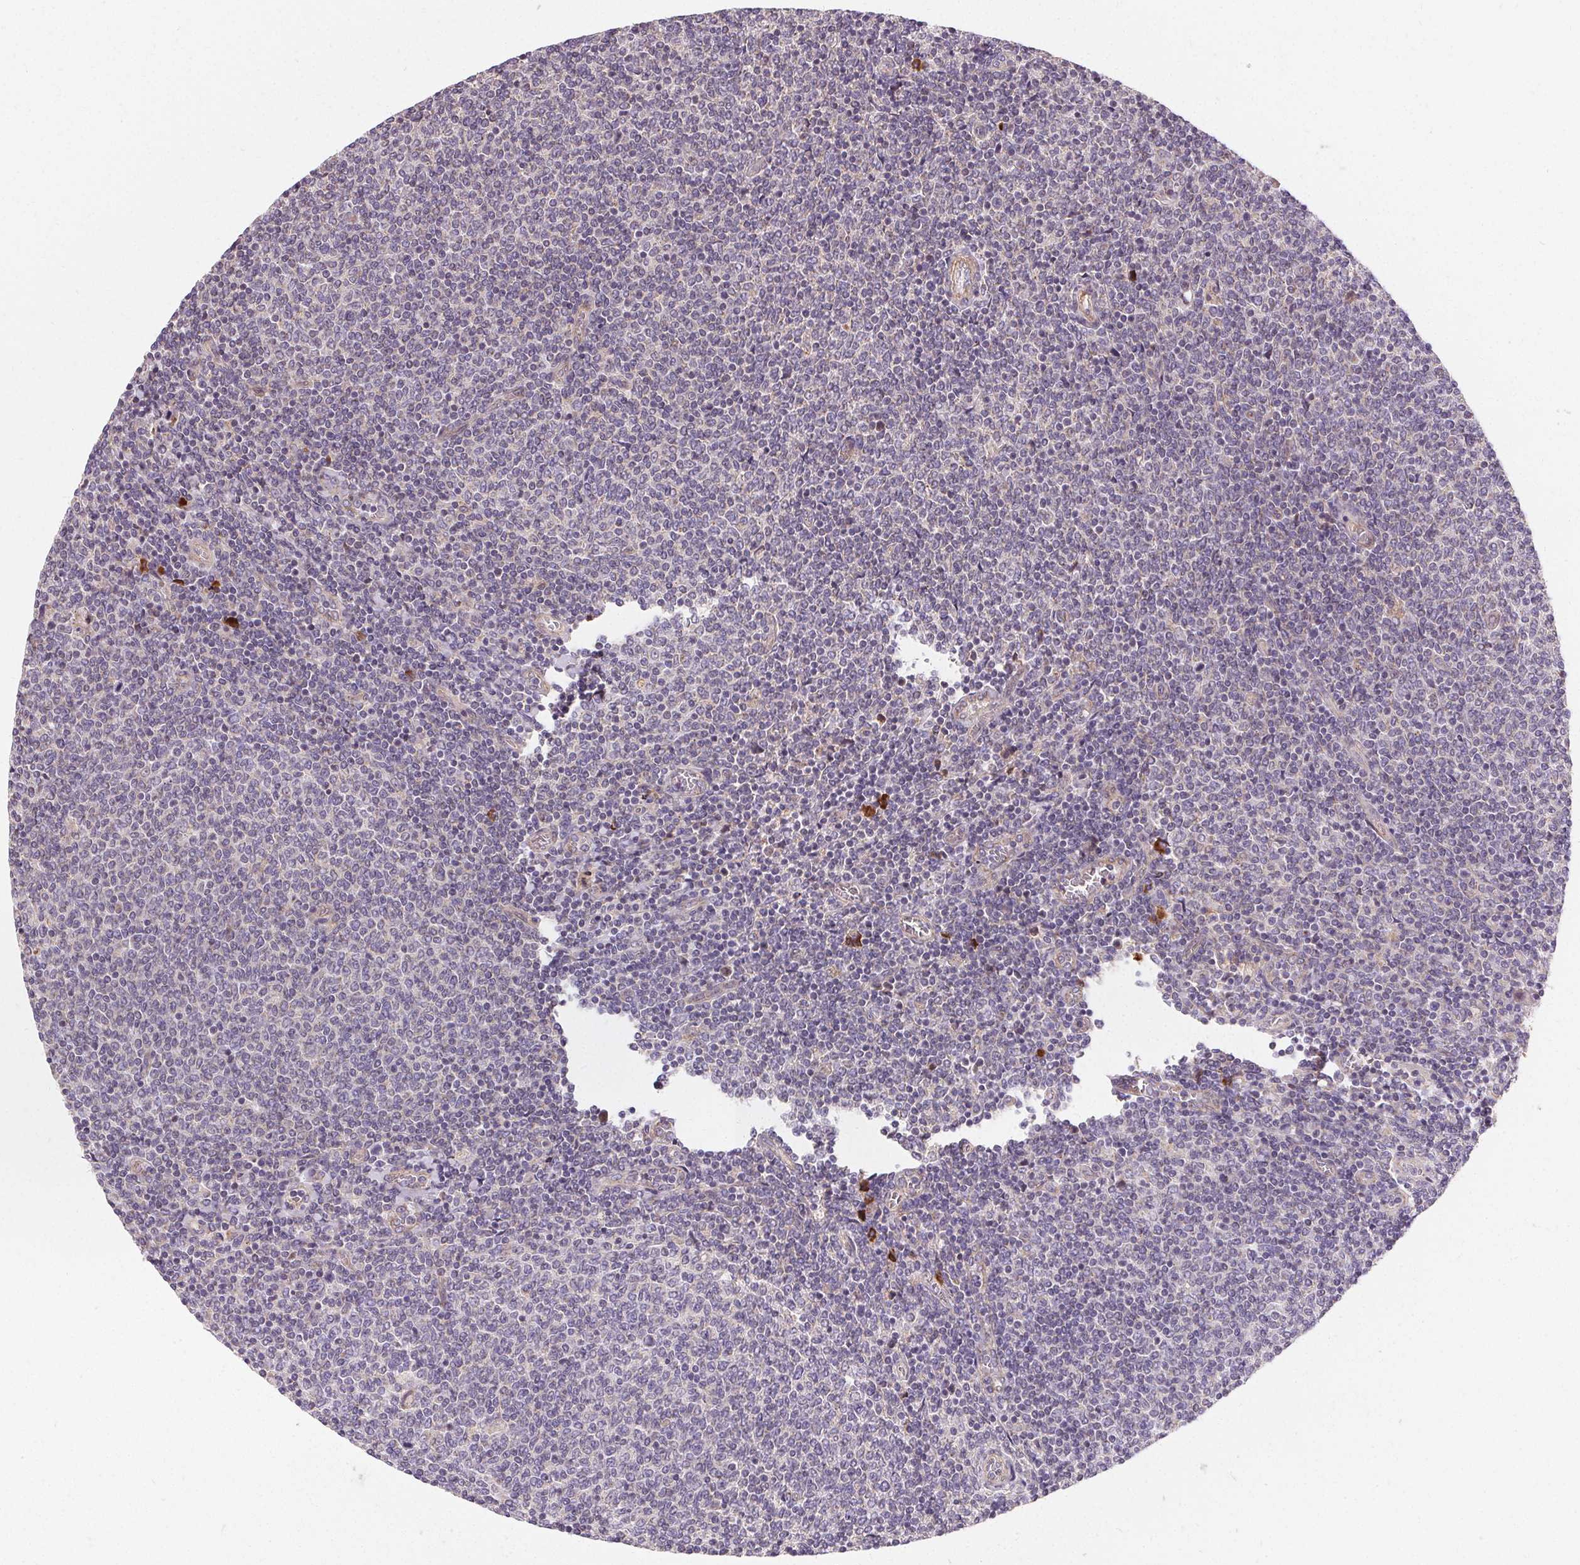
{"staining": {"intensity": "negative", "quantity": "none", "location": "none"}, "tissue": "lymphoma", "cell_type": "Tumor cells", "image_type": "cancer", "snomed": [{"axis": "morphology", "description": "Malignant lymphoma, non-Hodgkin's type, Low grade"}, {"axis": "topography", "description": "Lymph node"}], "caption": "This is an immunohistochemistry (IHC) micrograph of malignant lymphoma, non-Hodgkin's type (low-grade). There is no positivity in tumor cells.", "gene": "APLP1", "patient": {"sex": "male", "age": 52}}